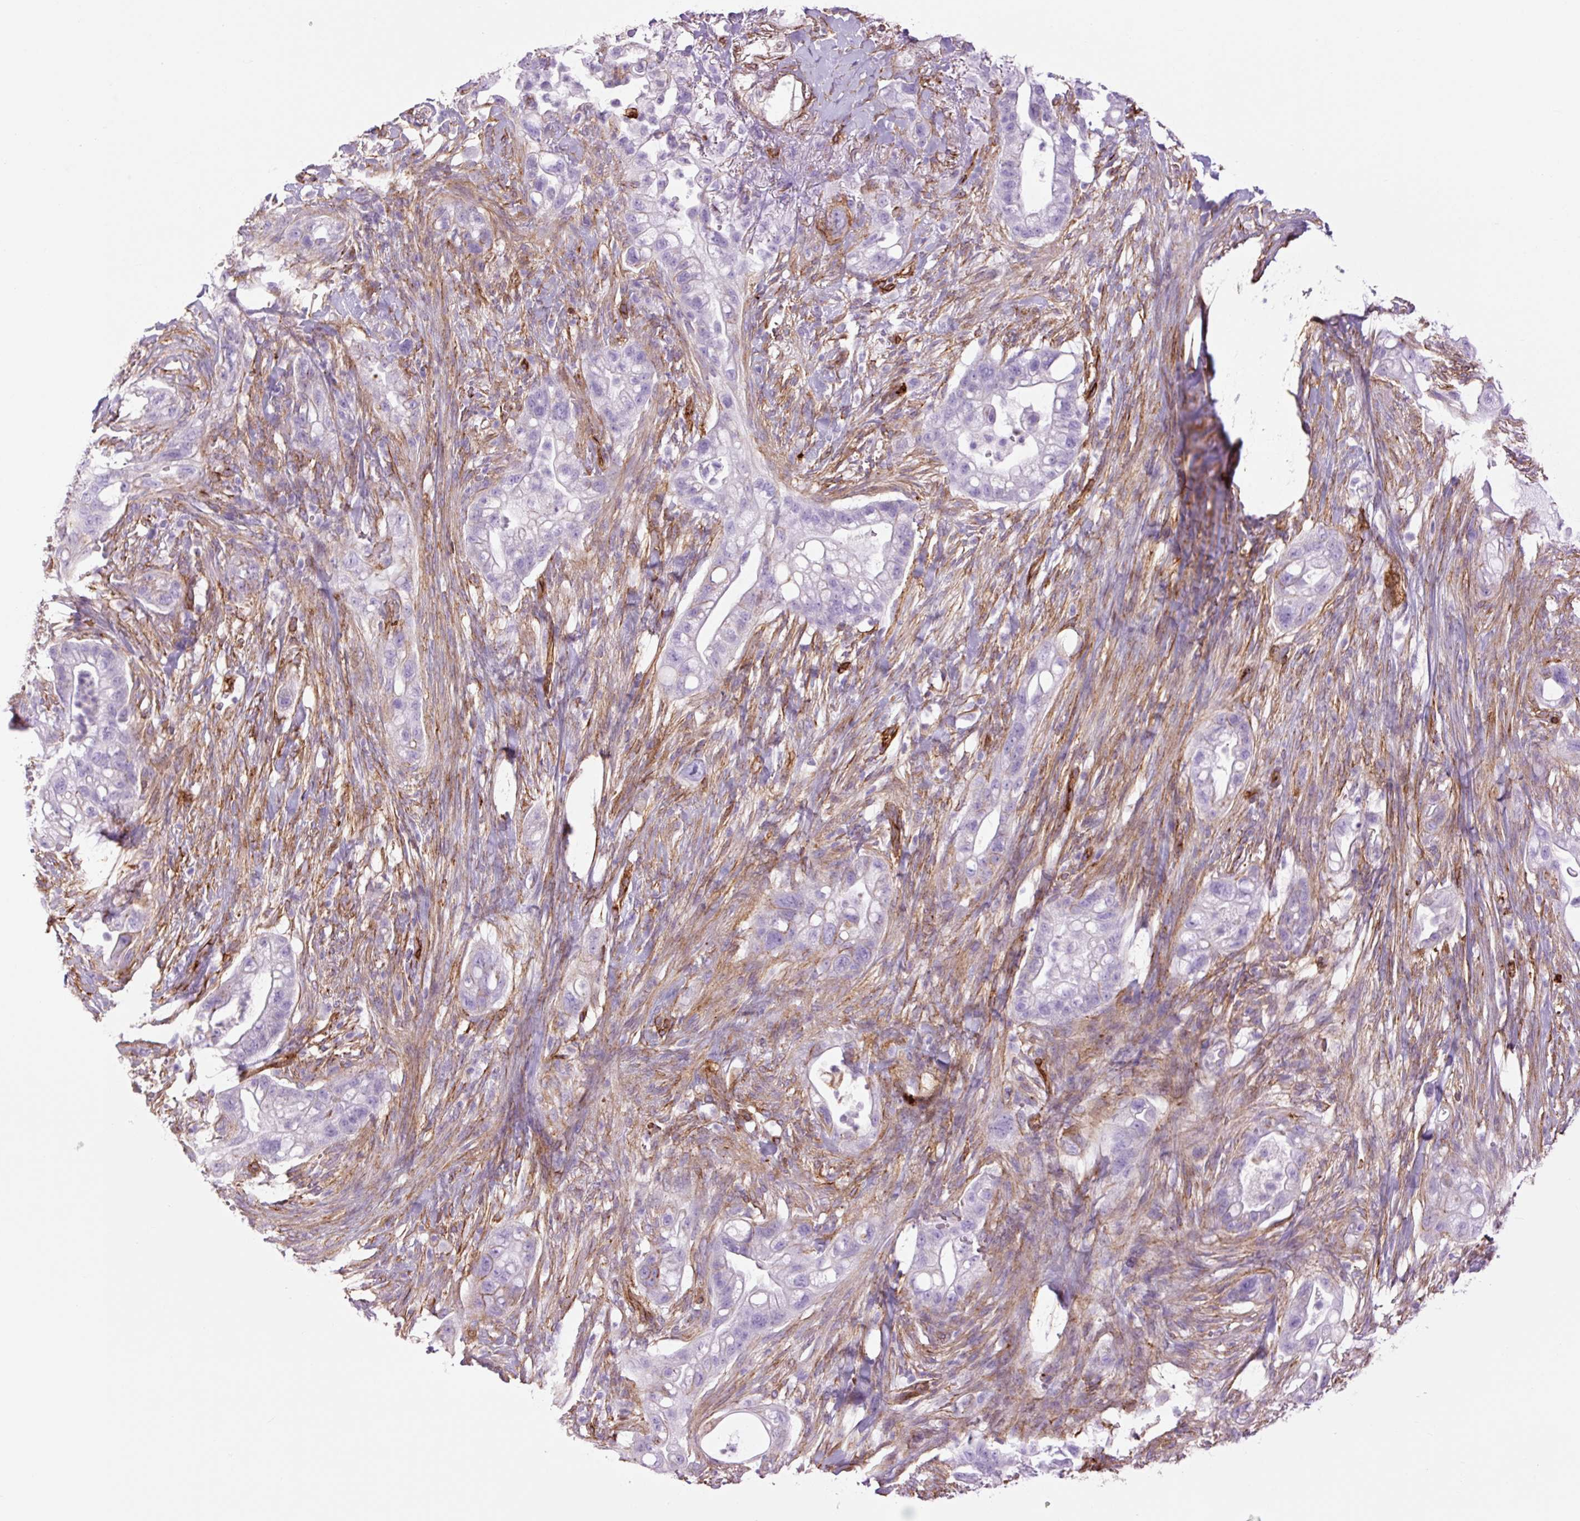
{"staining": {"intensity": "moderate", "quantity": "<25%", "location": "cytoplasmic/membranous"}, "tissue": "pancreatic cancer", "cell_type": "Tumor cells", "image_type": "cancer", "snomed": [{"axis": "morphology", "description": "Adenocarcinoma, NOS"}, {"axis": "topography", "description": "Pancreas"}], "caption": "IHC of human pancreatic cancer (adenocarcinoma) reveals low levels of moderate cytoplasmic/membranous expression in about <25% of tumor cells.", "gene": "CAV1", "patient": {"sex": "male", "age": 44}}